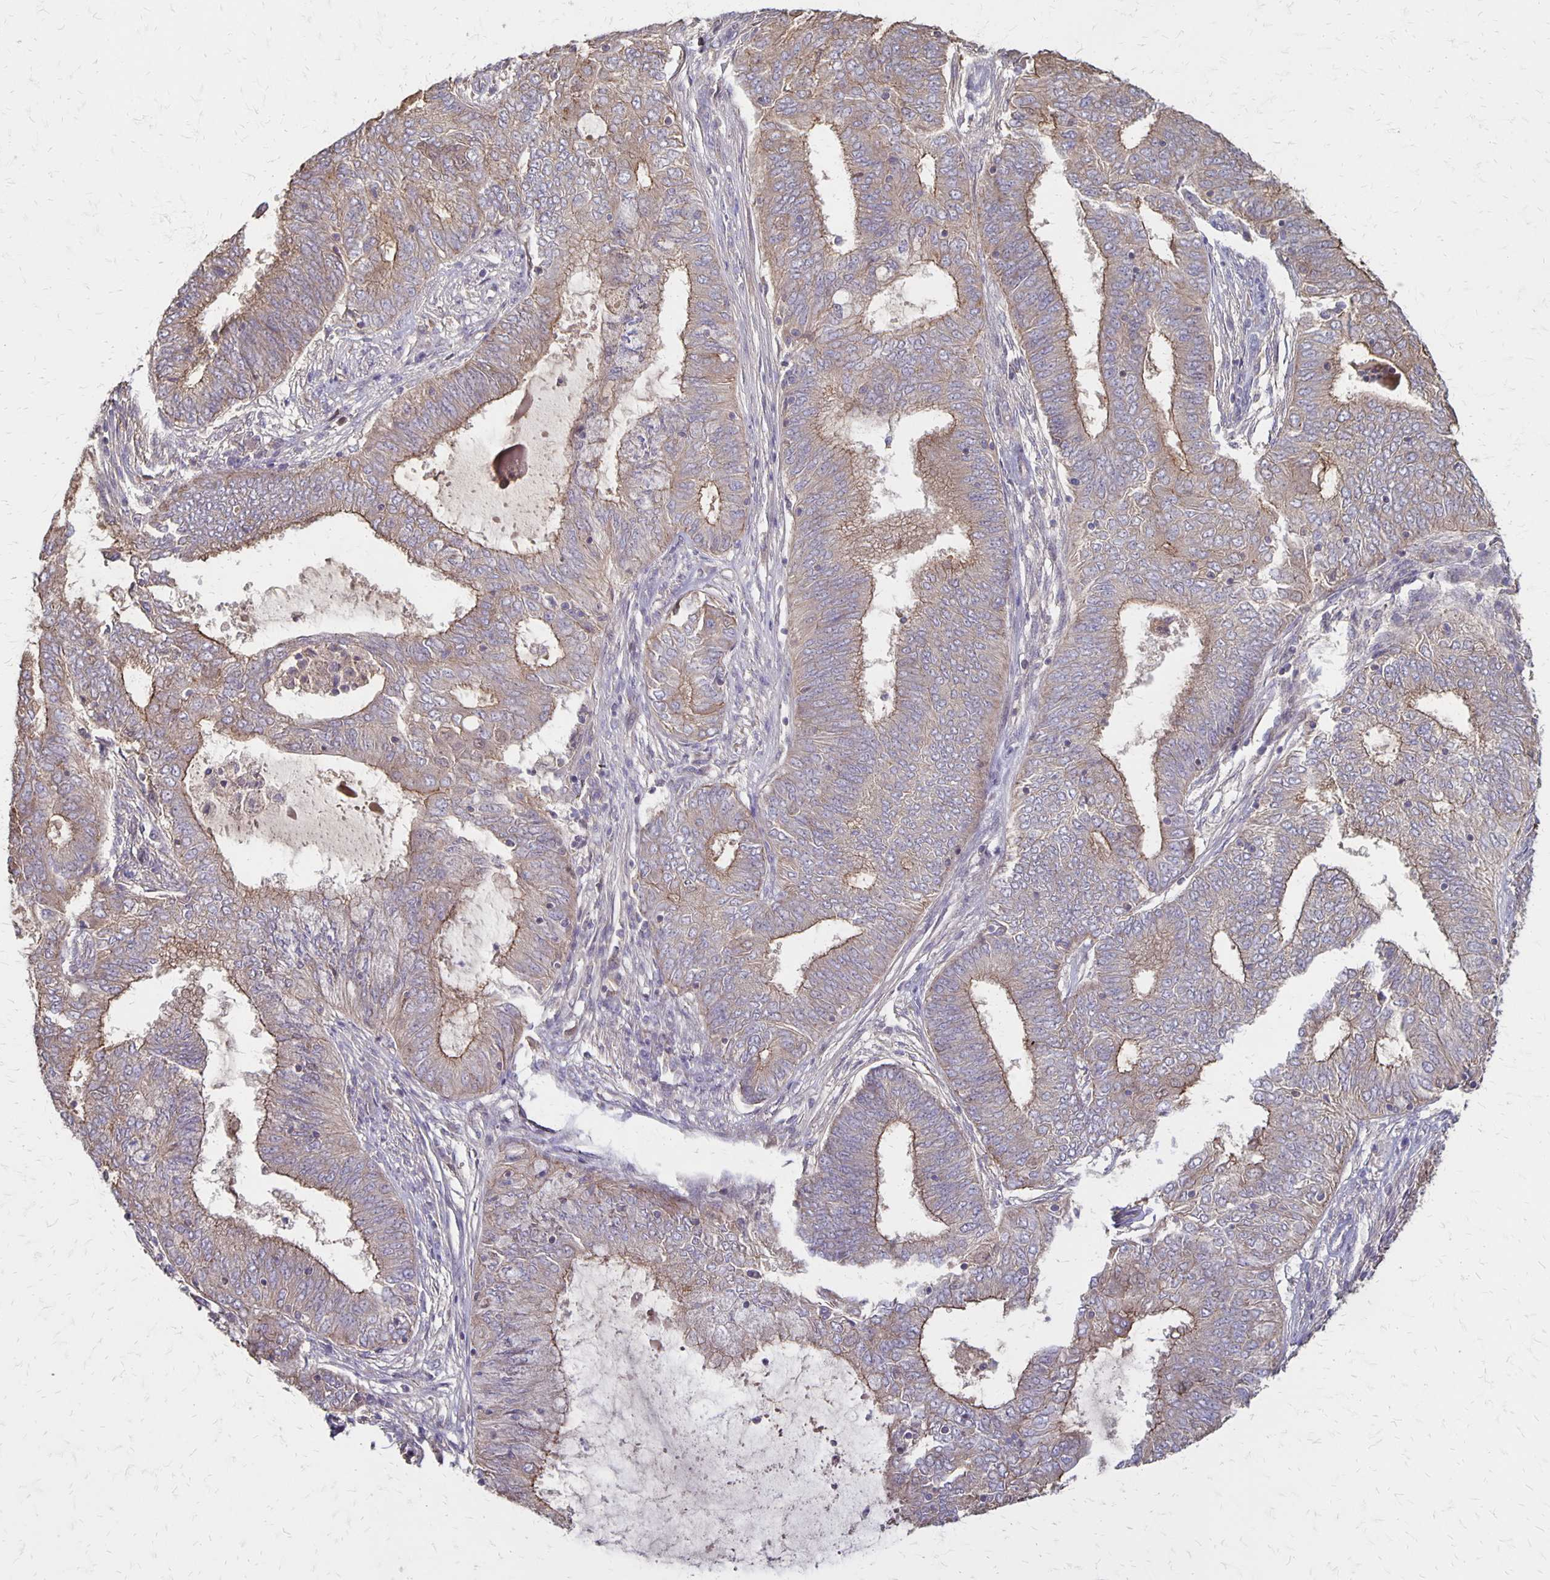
{"staining": {"intensity": "moderate", "quantity": "25%-75%", "location": "cytoplasmic/membranous"}, "tissue": "endometrial cancer", "cell_type": "Tumor cells", "image_type": "cancer", "snomed": [{"axis": "morphology", "description": "Adenocarcinoma, NOS"}, {"axis": "topography", "description": "Endometrium"}], "caption": "The immunohistochemical stain shows moderate cytoplasmic/membranous positivity in tumor cells of adenocarcinoma (endometrial) tissue.", "gene": "PROM2", "patient": {"sex": "female", "age": 62}}